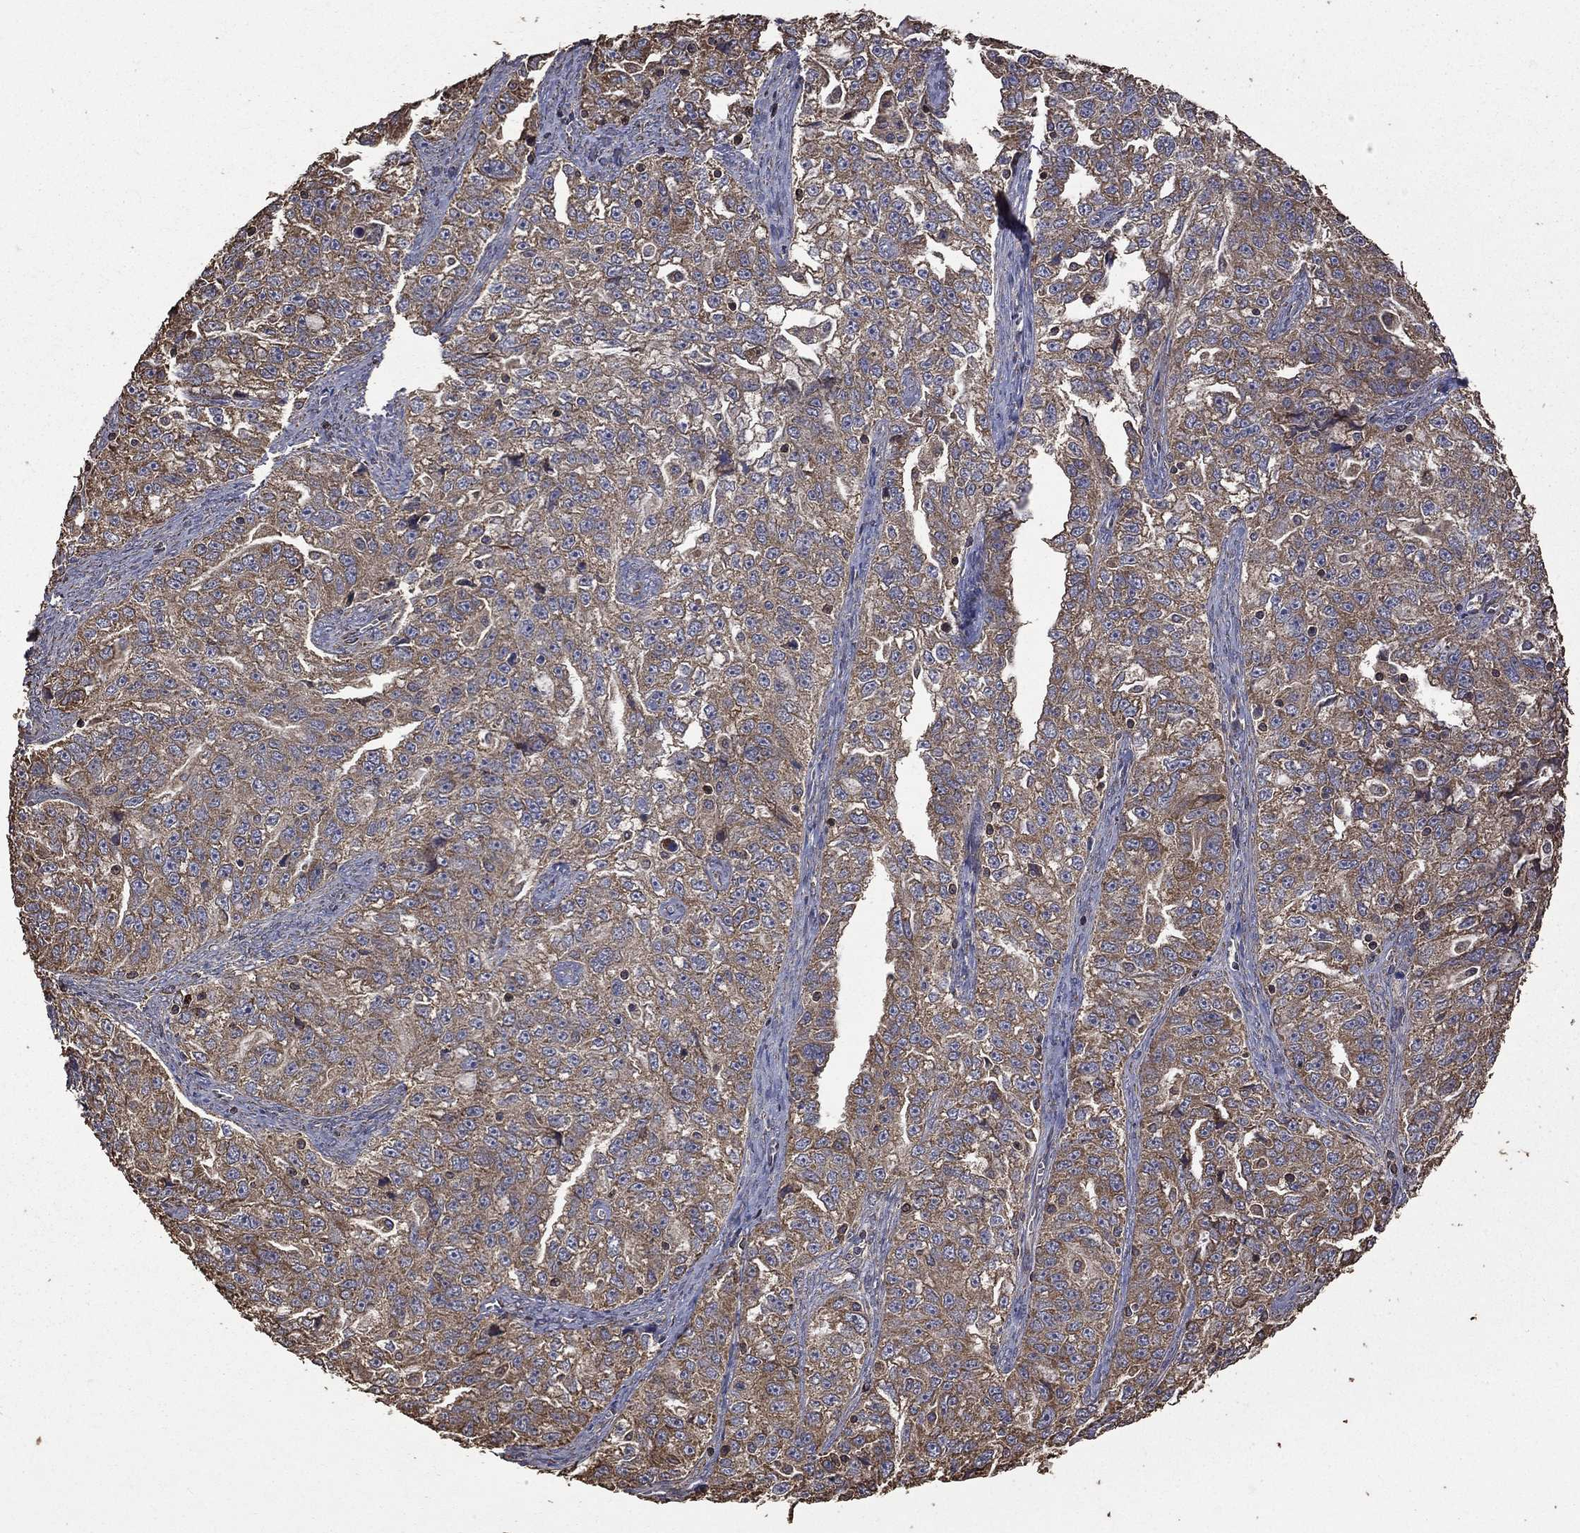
{"staining": {"intensity": "moderate", "quantity": ">75%", "location": "cytoplasmic/membranous"}, "tissue": "ovarian cancer", "cell_type": "Tumor cells", "image_type": "cancer", "snomed": [{"axis": "morphology", "description": "Cystadenocarcinoma, serous, NOS"}, {"axis": "topography", "description": "Ovary"}], "caption": "Serous cystadenocarcinoma (ovarian) stained with a protein marker displays moderate staining in tumor cells.", "gene": "METTL27", "patient": {"sex": "female", "age": 51}}